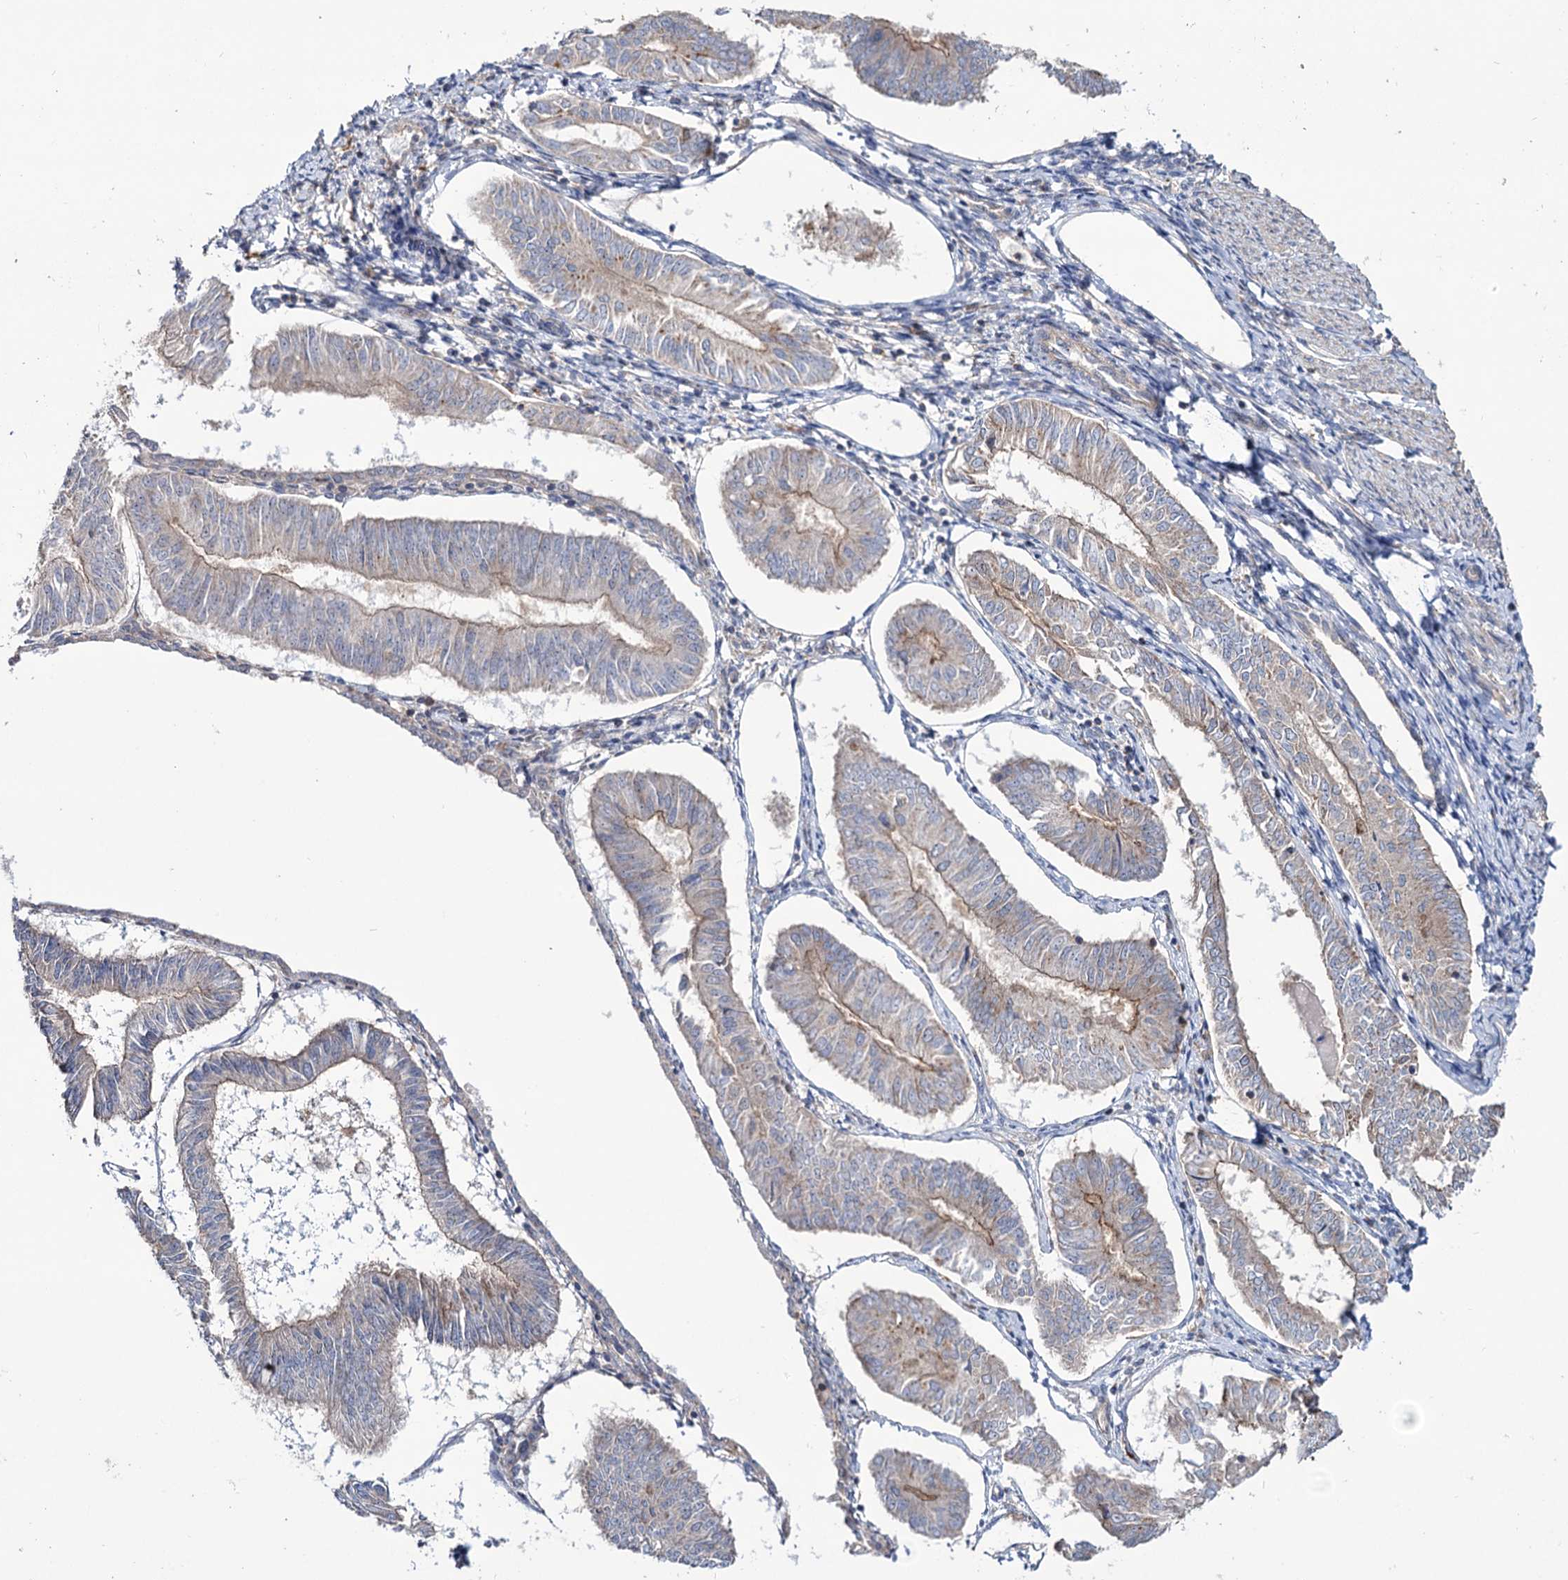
{"staining": {"intensity": "weak", "quantity": "25%-75%", "location": "cytoplasmic/membranous"}, "tissue": "endometrial cancer", "cell_type": "Tumor cells", "image_type": "cancer", "snomed": [{"axis": "morphology", "description": "Adenocarcinoma, NOS"}, {"axis": "topography", "description": "Endometrium"}], "caption": "Endometrial cancer (adenocarcinoma) stained with a brown dye reveals weak cytoplasmic/membranous positive positivity in about 25%-75% of tumor cells.", "gene": "SEC24A", "patient": {"sex": "female", "age": 58}}